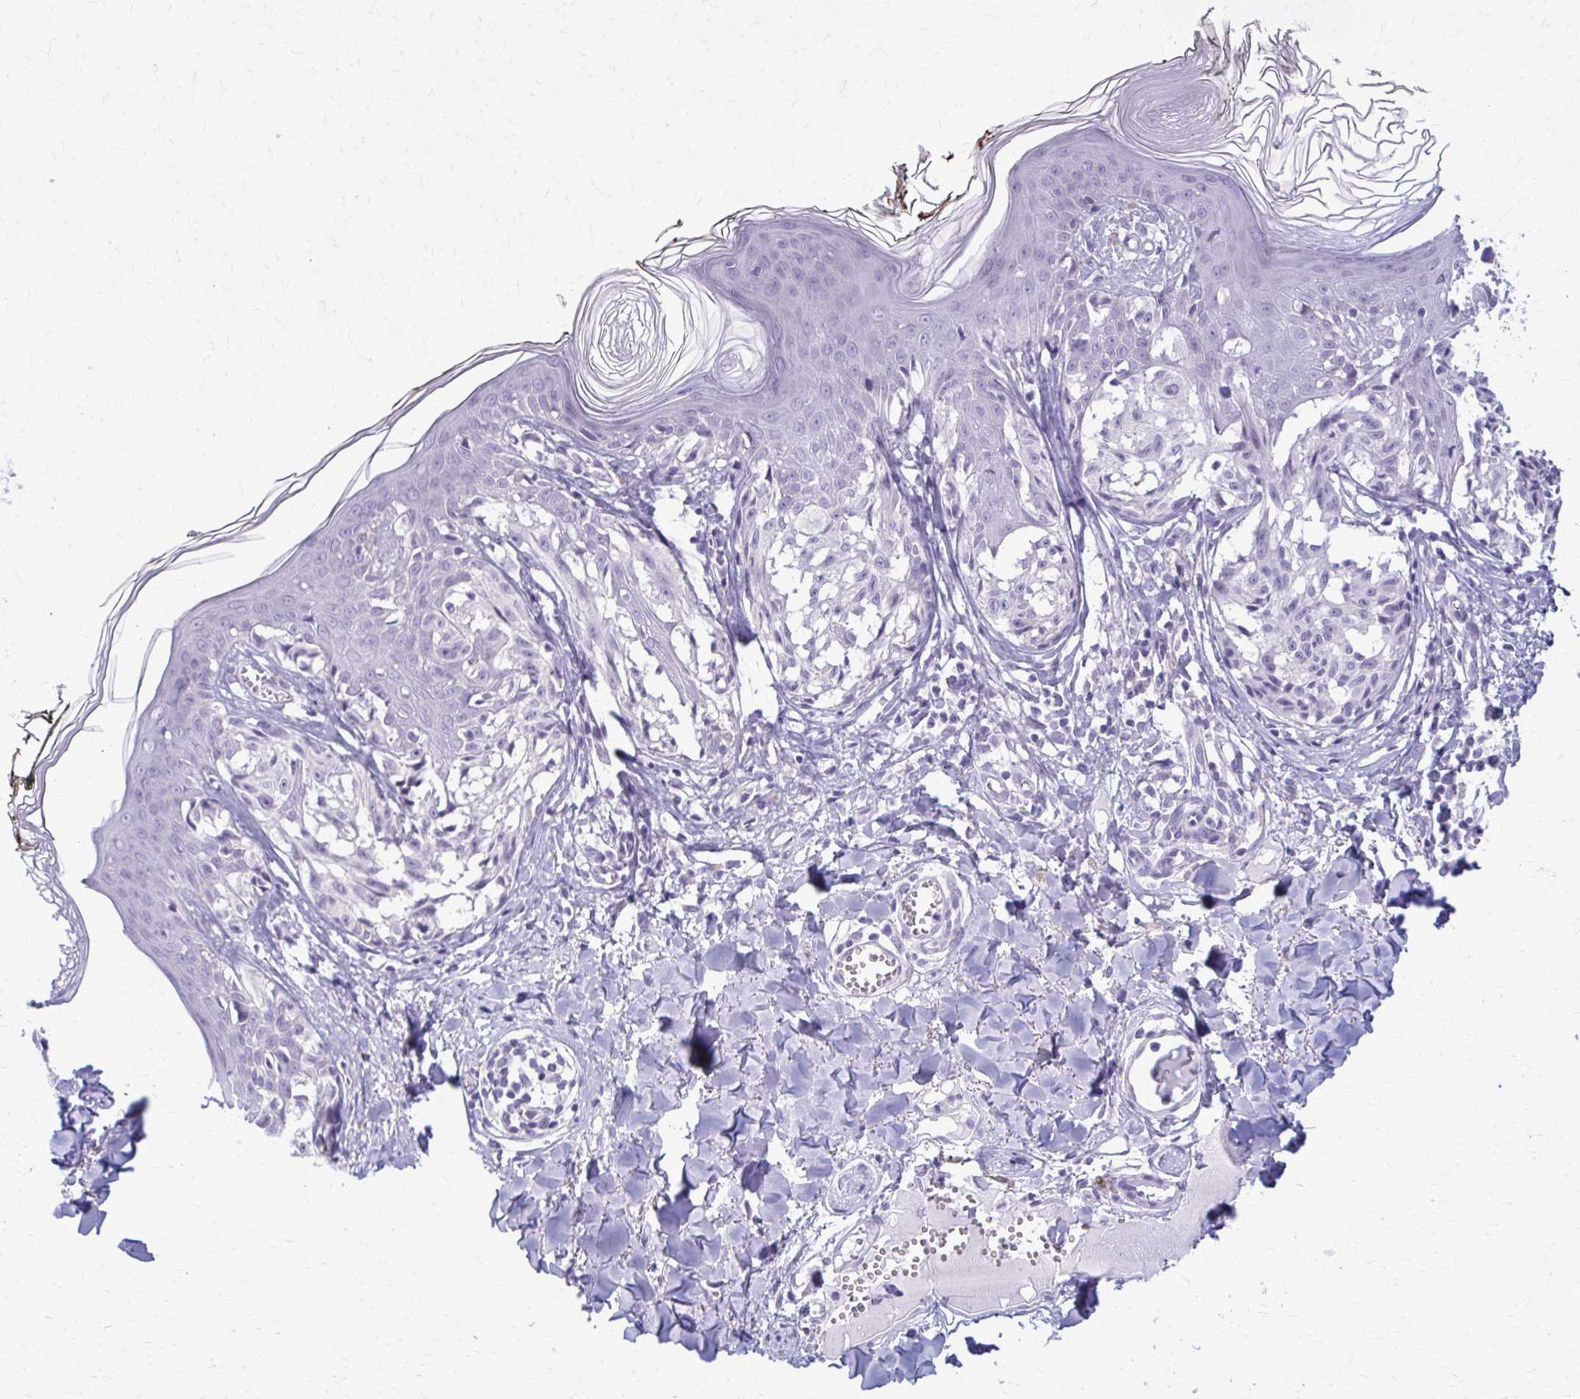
{"staining": {"intensity": "negative", "quantity": "none", "location": "none"}, "tissue": "melanoma", "cell_type": "Tumor cells", "image_type": "cancer", "snomed": [{"axis": "morphology", "description": "Malignant melanoma, NOS"}, {"axis": "topography", "description": "Skin"}], "caption": "A micrograph of melanoma stained for a protein demonstrates no brown staining in tumor cells. The staining is performed using DAB (3,3'-diaminobenzidine) brown chromogen with nuclei counter-stained in using hematoxylin.", "gene": "CD38", "patient": {"sex": "female", "age": 43}}